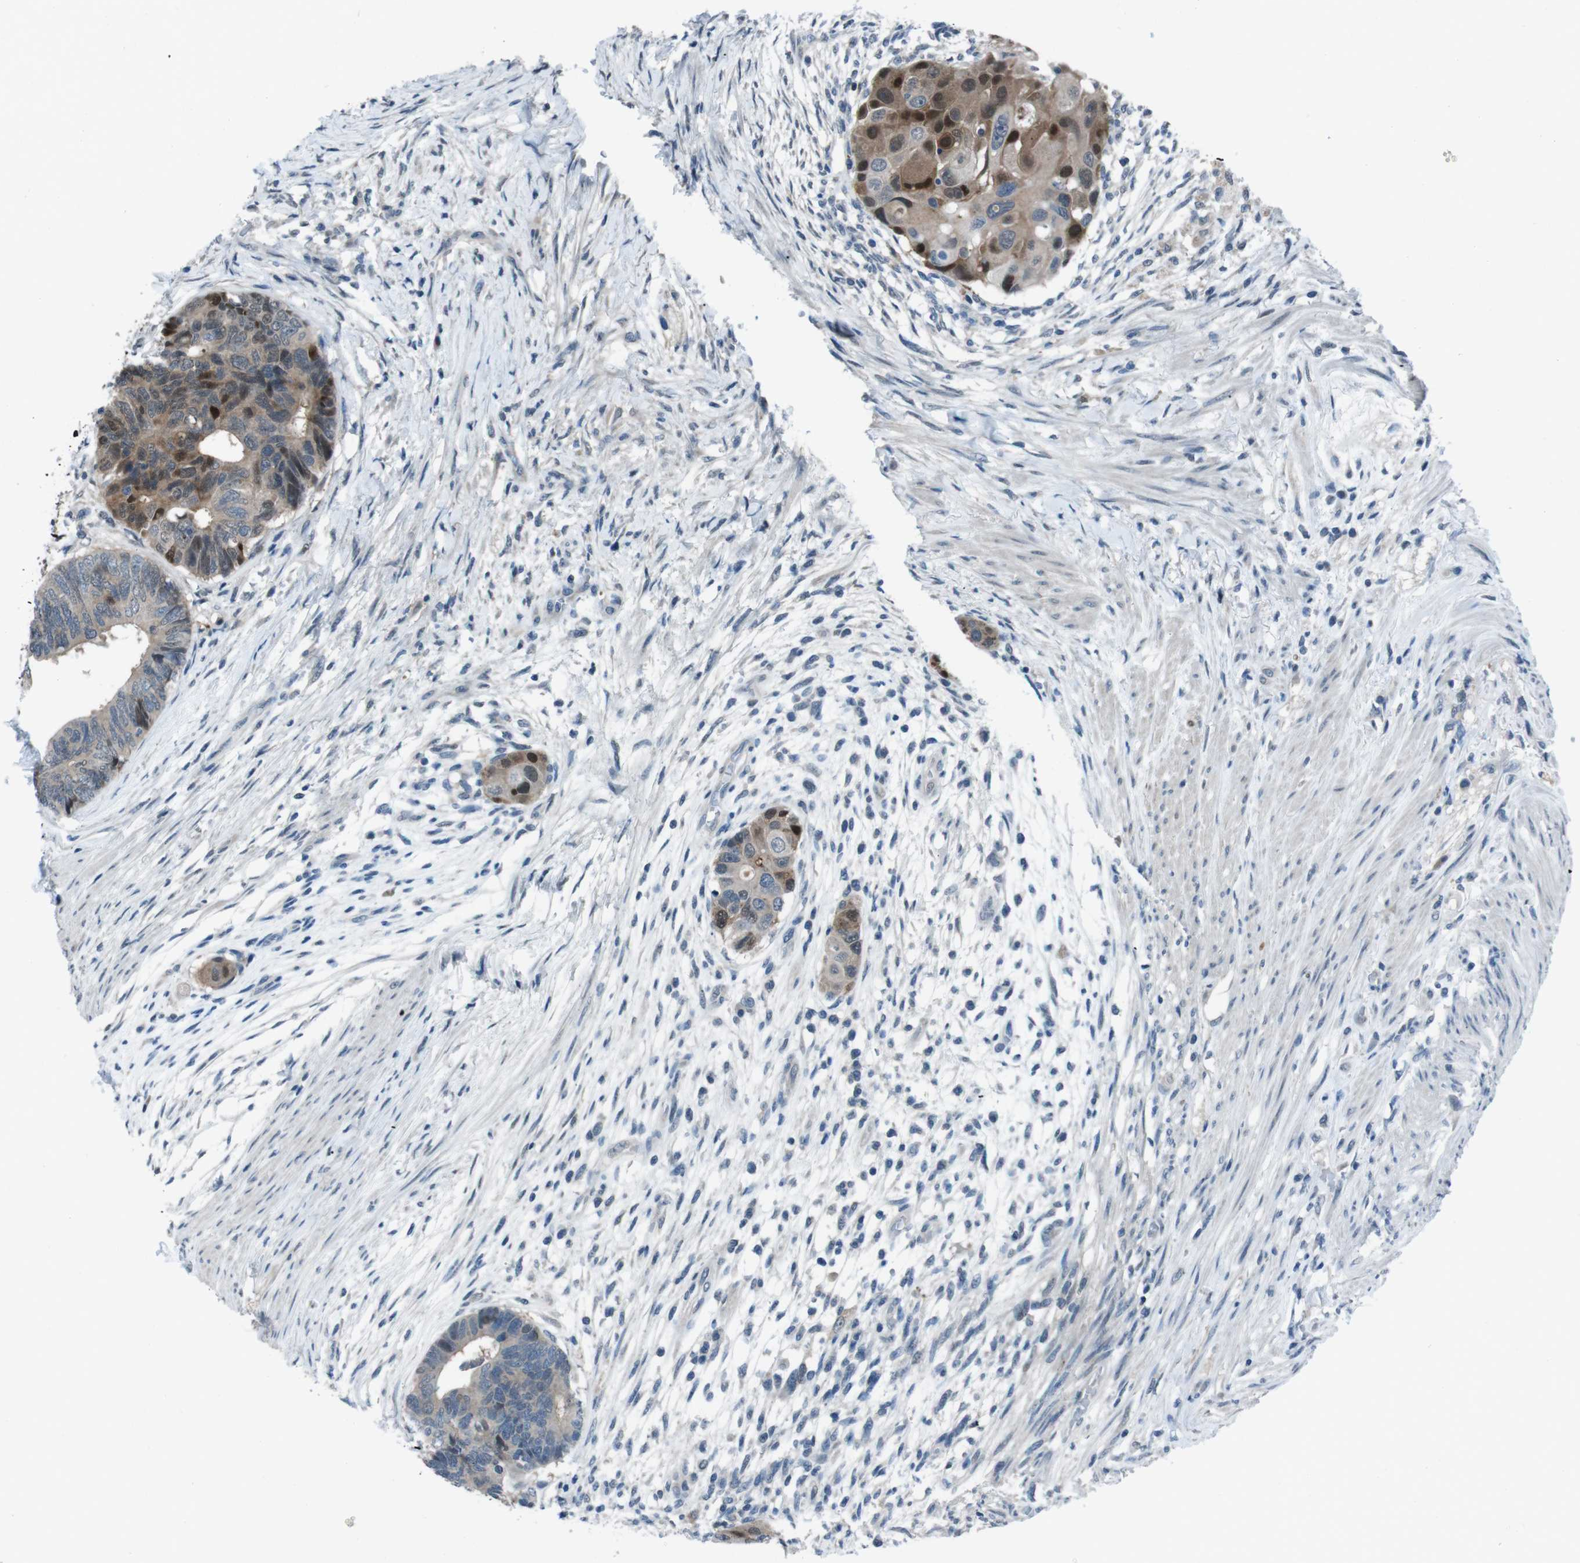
{"staining": {"intensity": "moderate", "quantity": ">75%", "location": "cytoplasmic/membranous,nuclear"}, "tissue": "colorectal cancer", "cell_type": "Tumor cells", "image_type": "cancer", "snomed": [{"axis": "morphology", "description": "Adenocarcinoma, NOS"}, {"axis": "topography", "description": "Rectum"}], "caption": "IHC (DAB) staining of human colorectal adenocarcinoma demonstrates moderate cytoplasmic/membranous and nuclear protein positivity in approximately >75% of tumor cells.", "gene": "LRP5", "patient": {"sex": "male", "age": 51}}